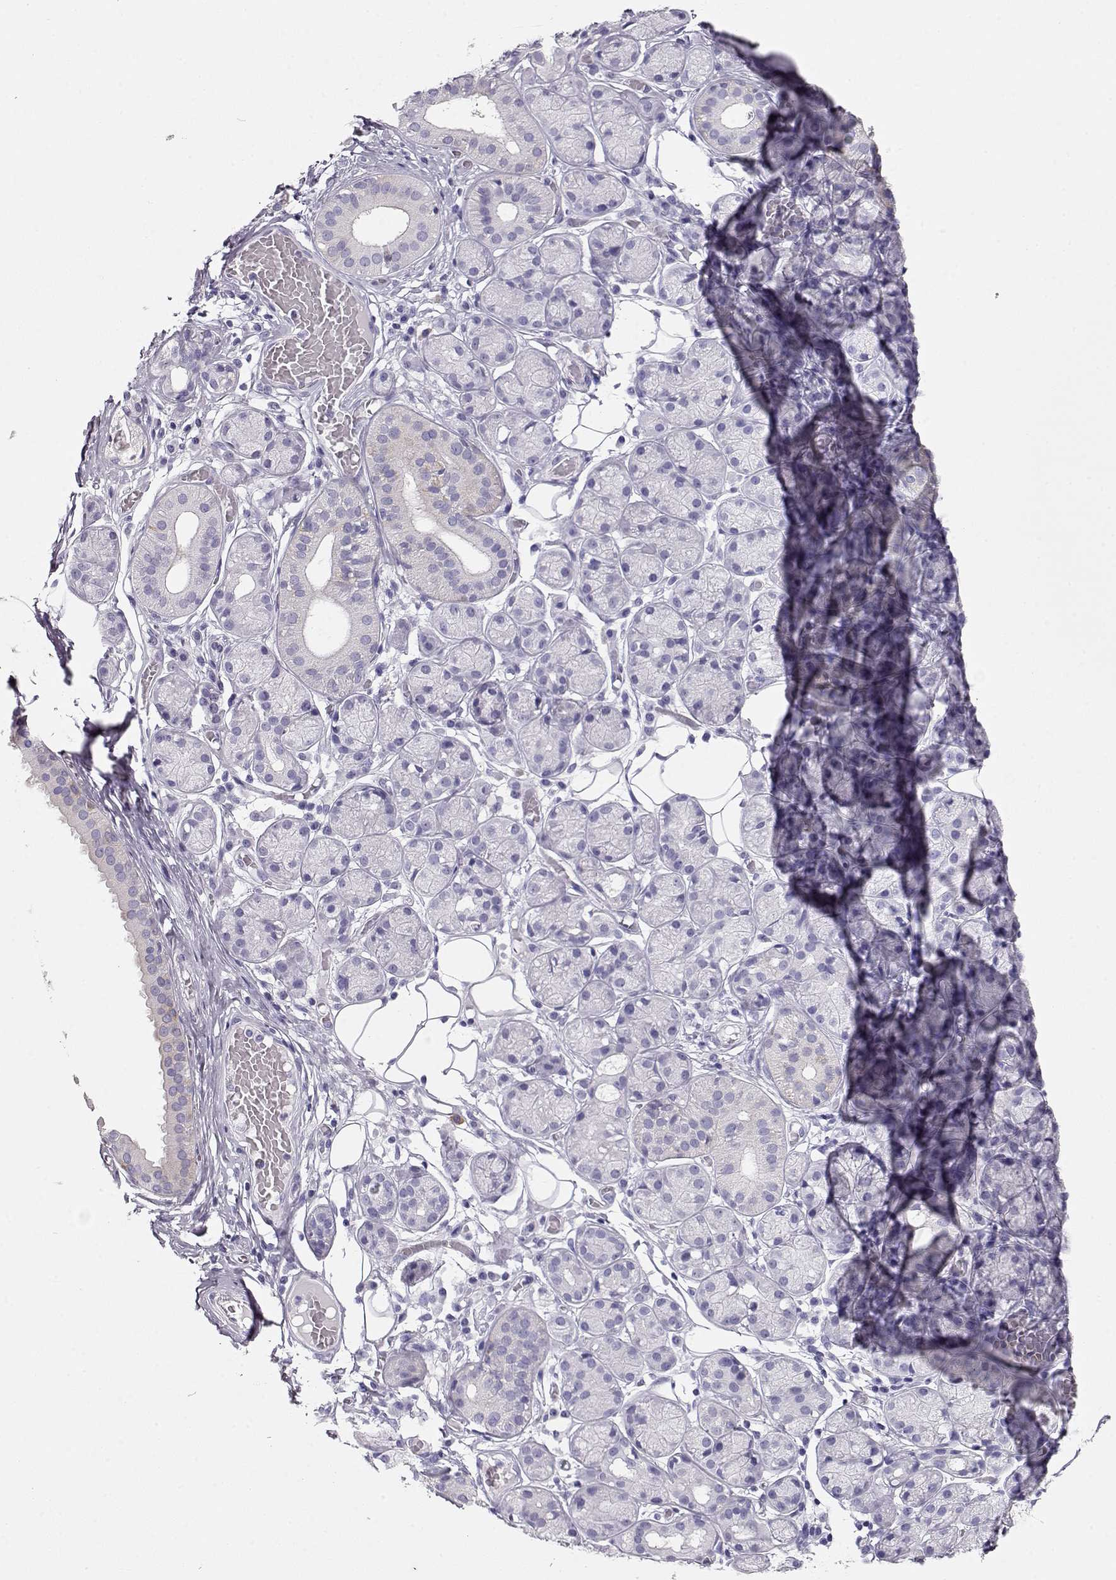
{"staining": {"intensity": "negative", "quantity": "none", "location": "none"}, "tissue": "salivary gland", "cell_type": "Glandular cells", "image_type": "normal", "snomed": [{"axis": "morphology", "description": "Normal tissue, NOS"}, {"axis": "topography", "description": "Salivary gland"}, {"axis": "topography", "description": "Peripheral nerve tissue"}], "caption": "IHC image of unremarkable human salivary gland stained for a protein (brown), which reveals no positivity in glandular cells. (Stains: DAB immunohistochemistry with hematoxylin counter stain, Microscopy: brightfield microscopy at high magnification).", "gene": "CRX", "patient": {"sex": "male", "age": 71}}